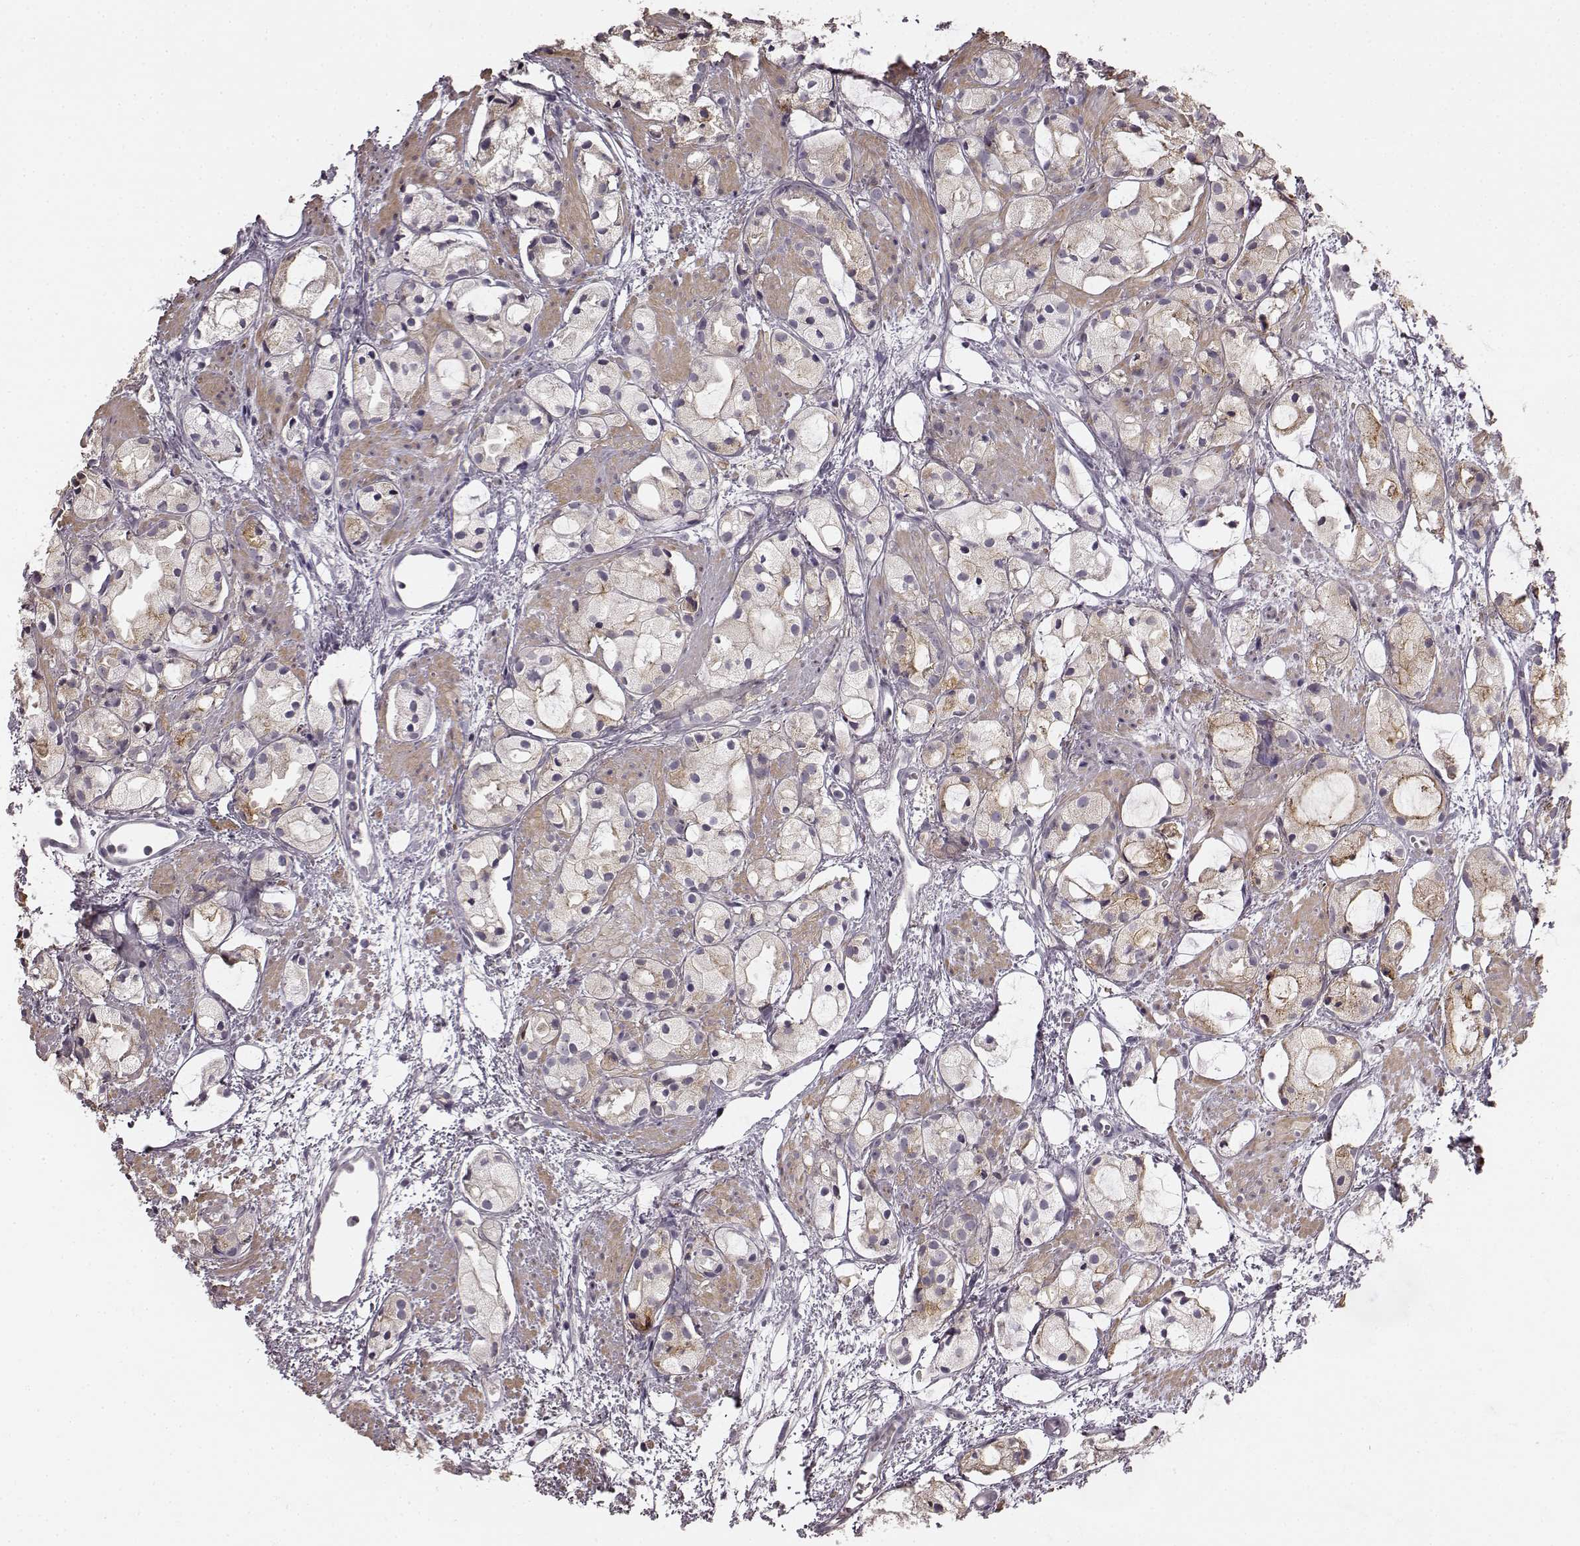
{"staining": {"intensity": "weak", "quantity": "25%-75%", "location": "cytoplasmic/membranous"}, "tissue": "prostate cancer", "cell_type": "Tumor cells", "image_type": "cancer", "snomed": [{"axis": "morphology", "description": "Adenocarcinoma, High grade"}, {"axis": "topography", "description": "Prostate"}], "caption": "Approximately 25%-75% of tumor cells in prostate adenocarcinoma (high-grade) display weak cytoplasmic/membranous protein staining as visualized by brown immunohistochemical staining.", "gene": "RIT2", "patient": {"sex": "male", "age": 85}}